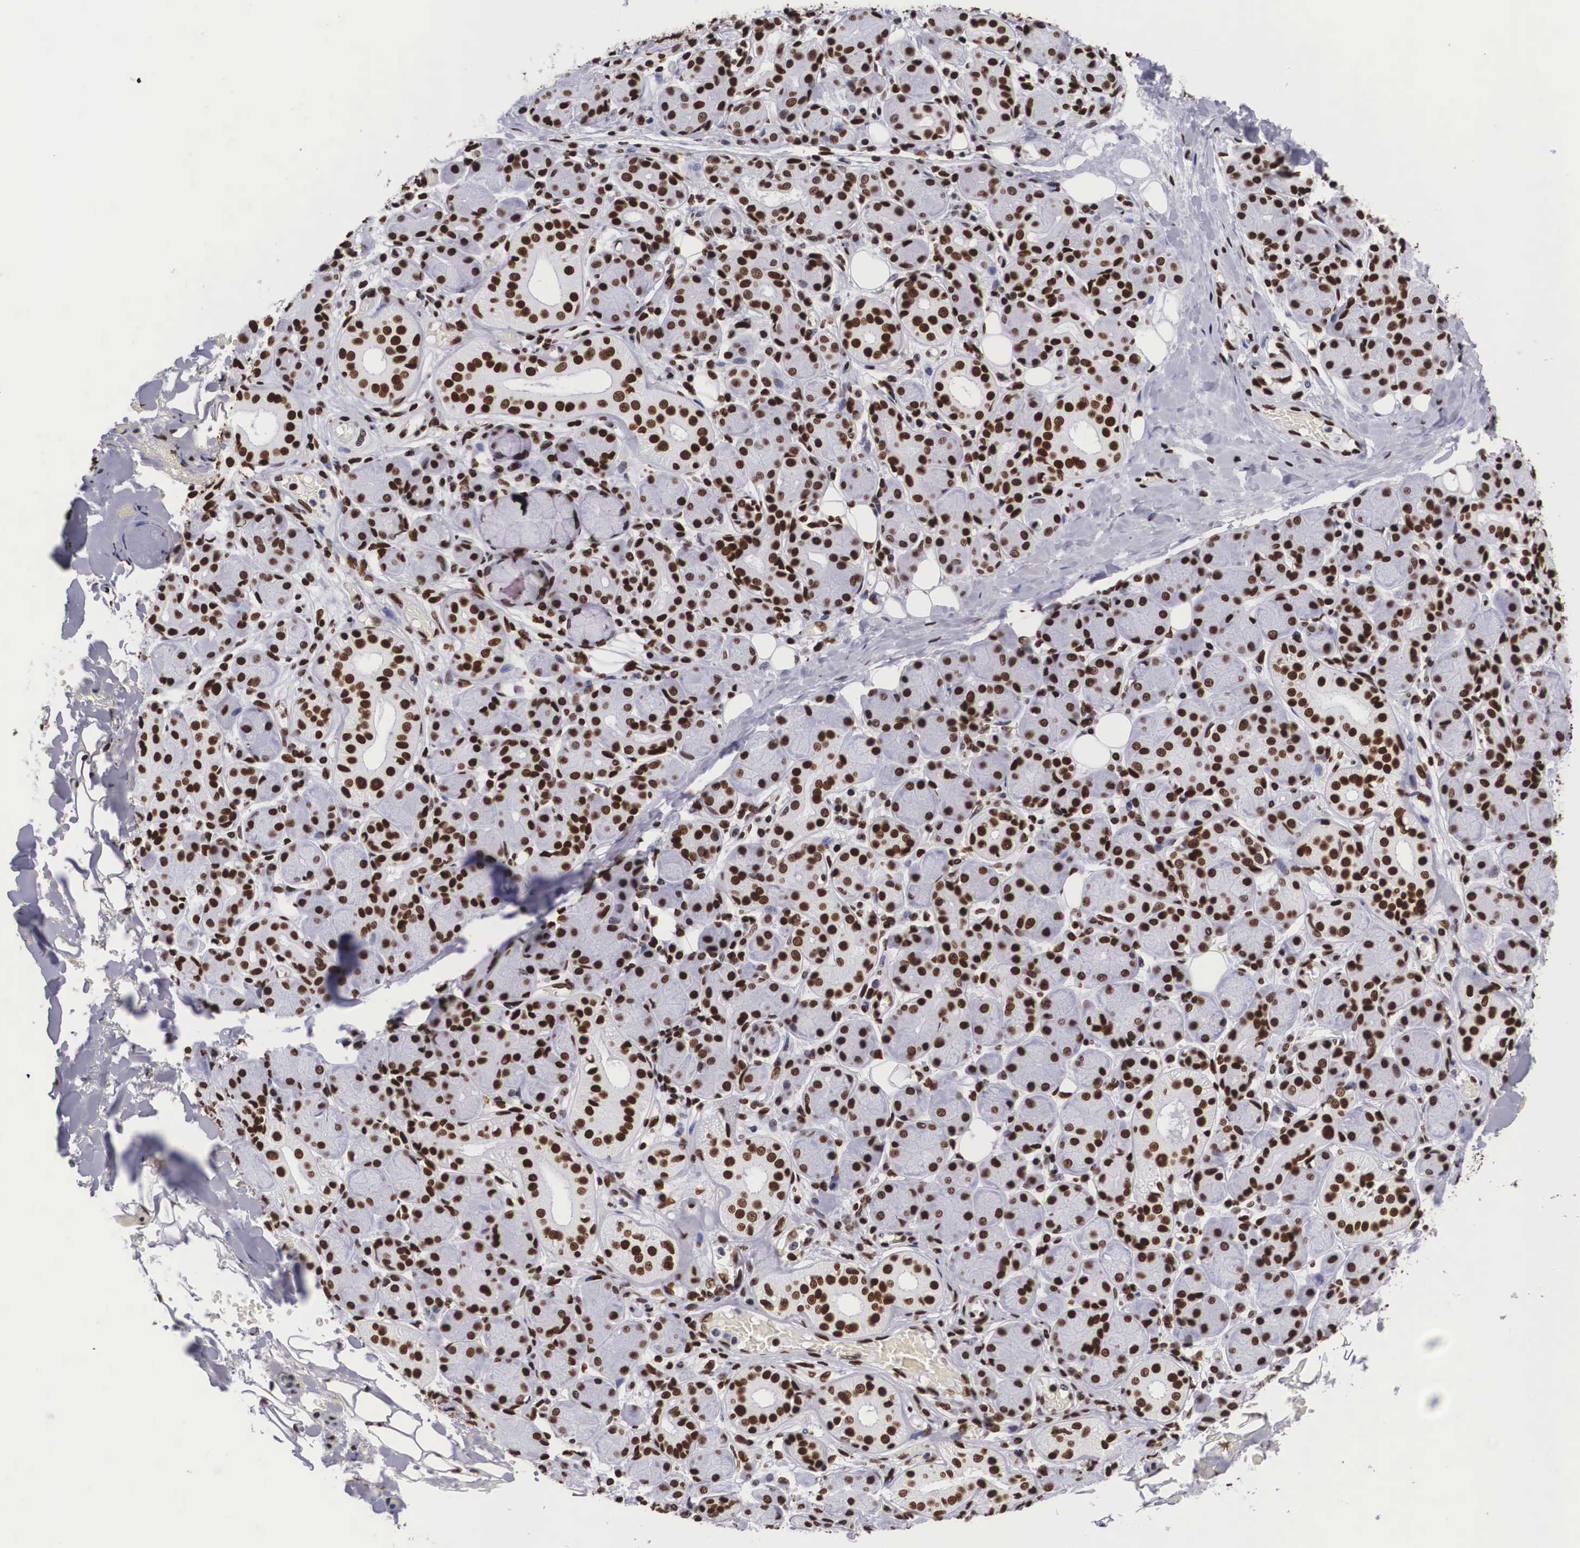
{"staining": {"intensity": "strong", "quantity": ">75%", "location": "nuclear"}, "tissue": "salivary gland", "cell_type": "Glandular cells", "image_type": "normal", "snomed": [{"axis": "morphology", "description": "Normal tissue, NOS"}, {"axis": "topography", "description": "Salivary gland"}, {"axis": "topography", "description": "Peripheral nerve tissue"}], "caption": "Immunohistochemical staining of unremarkable salivary gland reveals high levels of strong nuclear staining in about >75% of glandular cells. (DAB = brown stain, brightfield microscopy at high magnification).", "gene": "MECP2", "patient": {"sex": "male", "age": 62}}